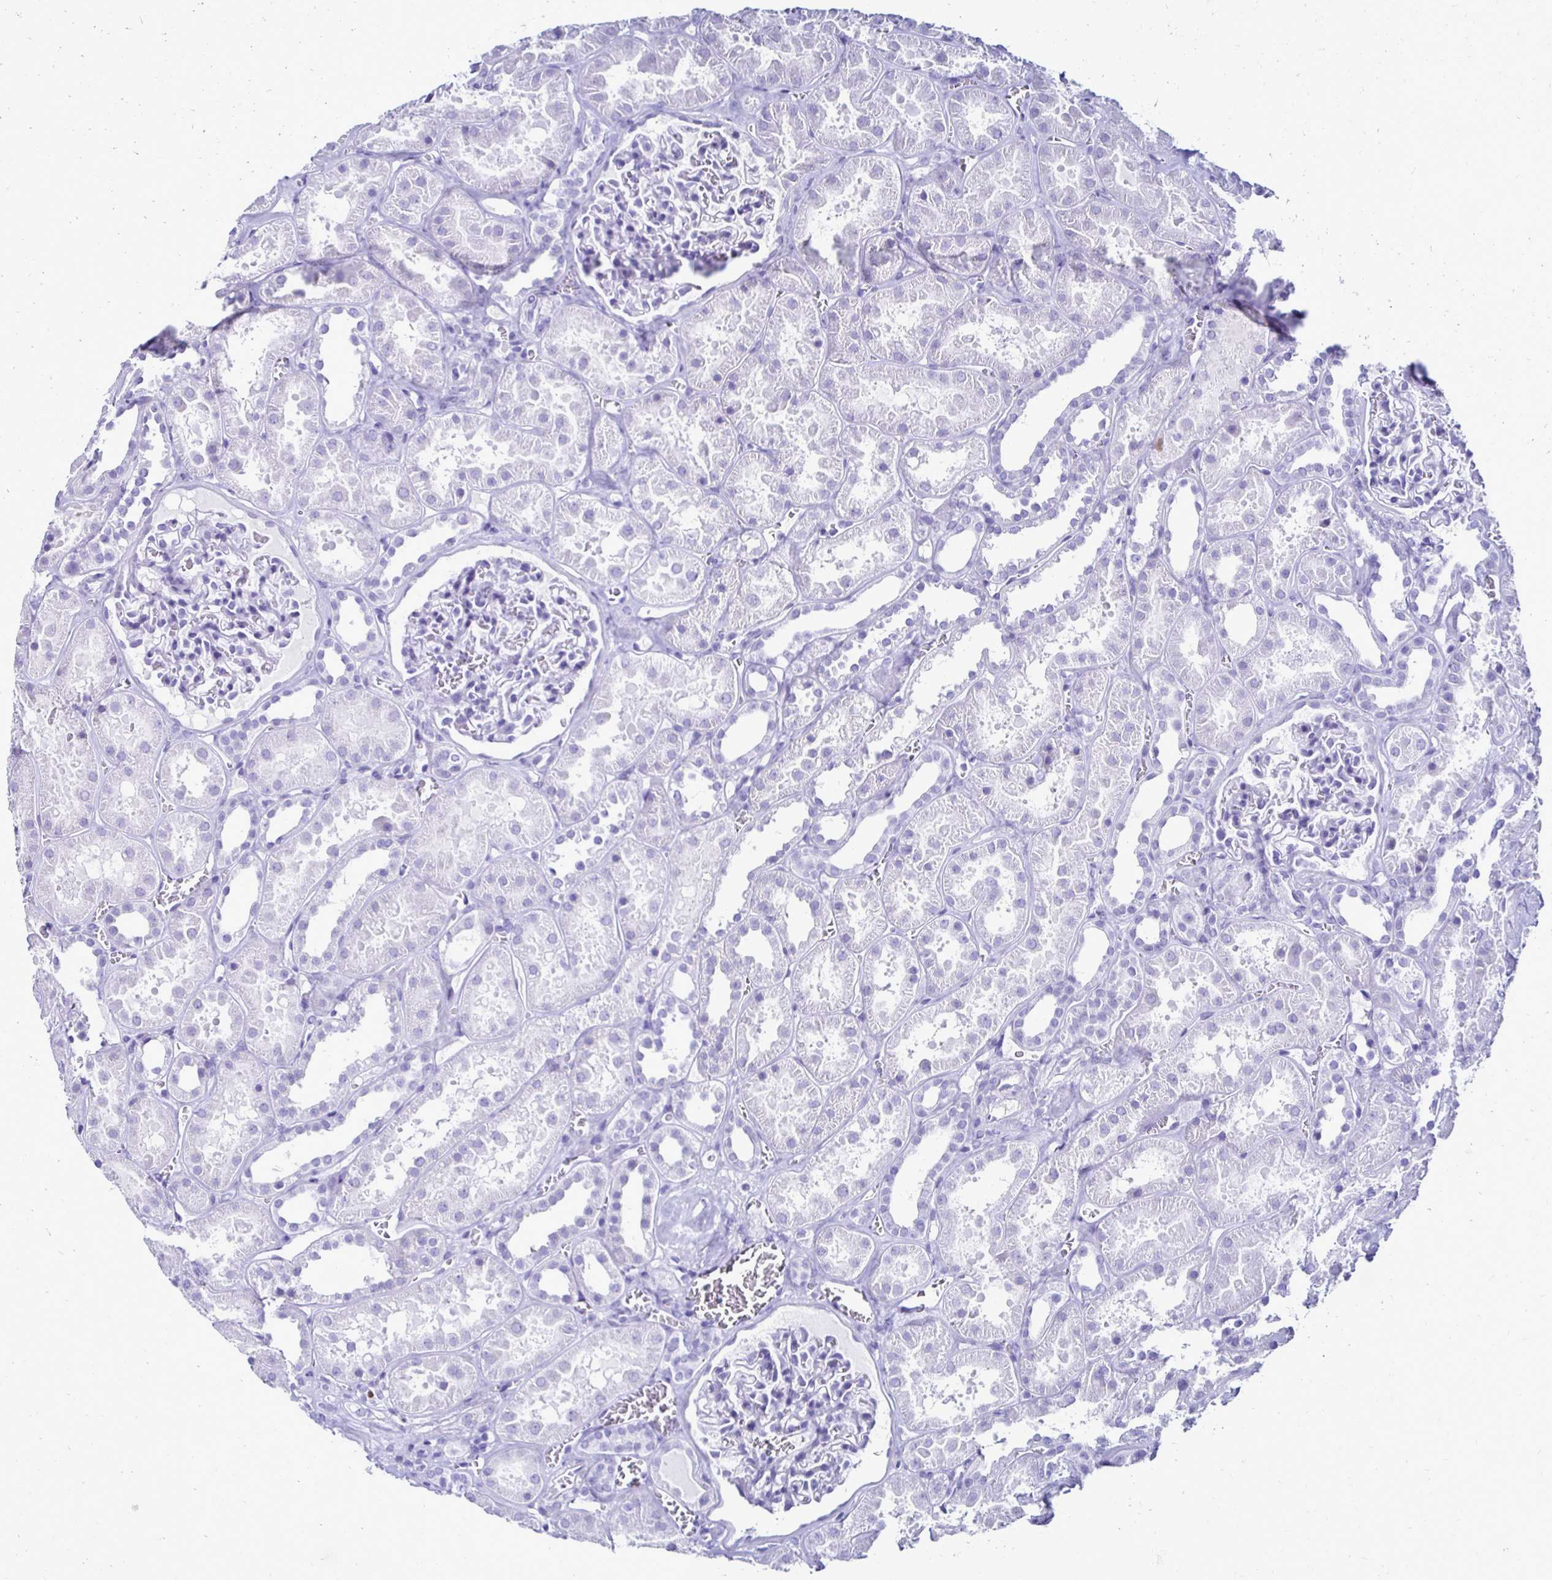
{"staining": {"intensity": "negative", "quantity": "none", "location": "none"}, "tissue": "kidney", "cell_type": "Cells in glomeruli", "image_type": "normal", "snomed": [{"axis": "morphology", "description": "Normal tissue, NOS"}, {"axis": "topography", "description": "Kidney"}], "caption": "This is an immunohistochemistry photomicrograph of normal human kidney. There is no expression in cells in glomeruli.", "gene": "CST5", "patient": {"sex": "female", "age": 41}}